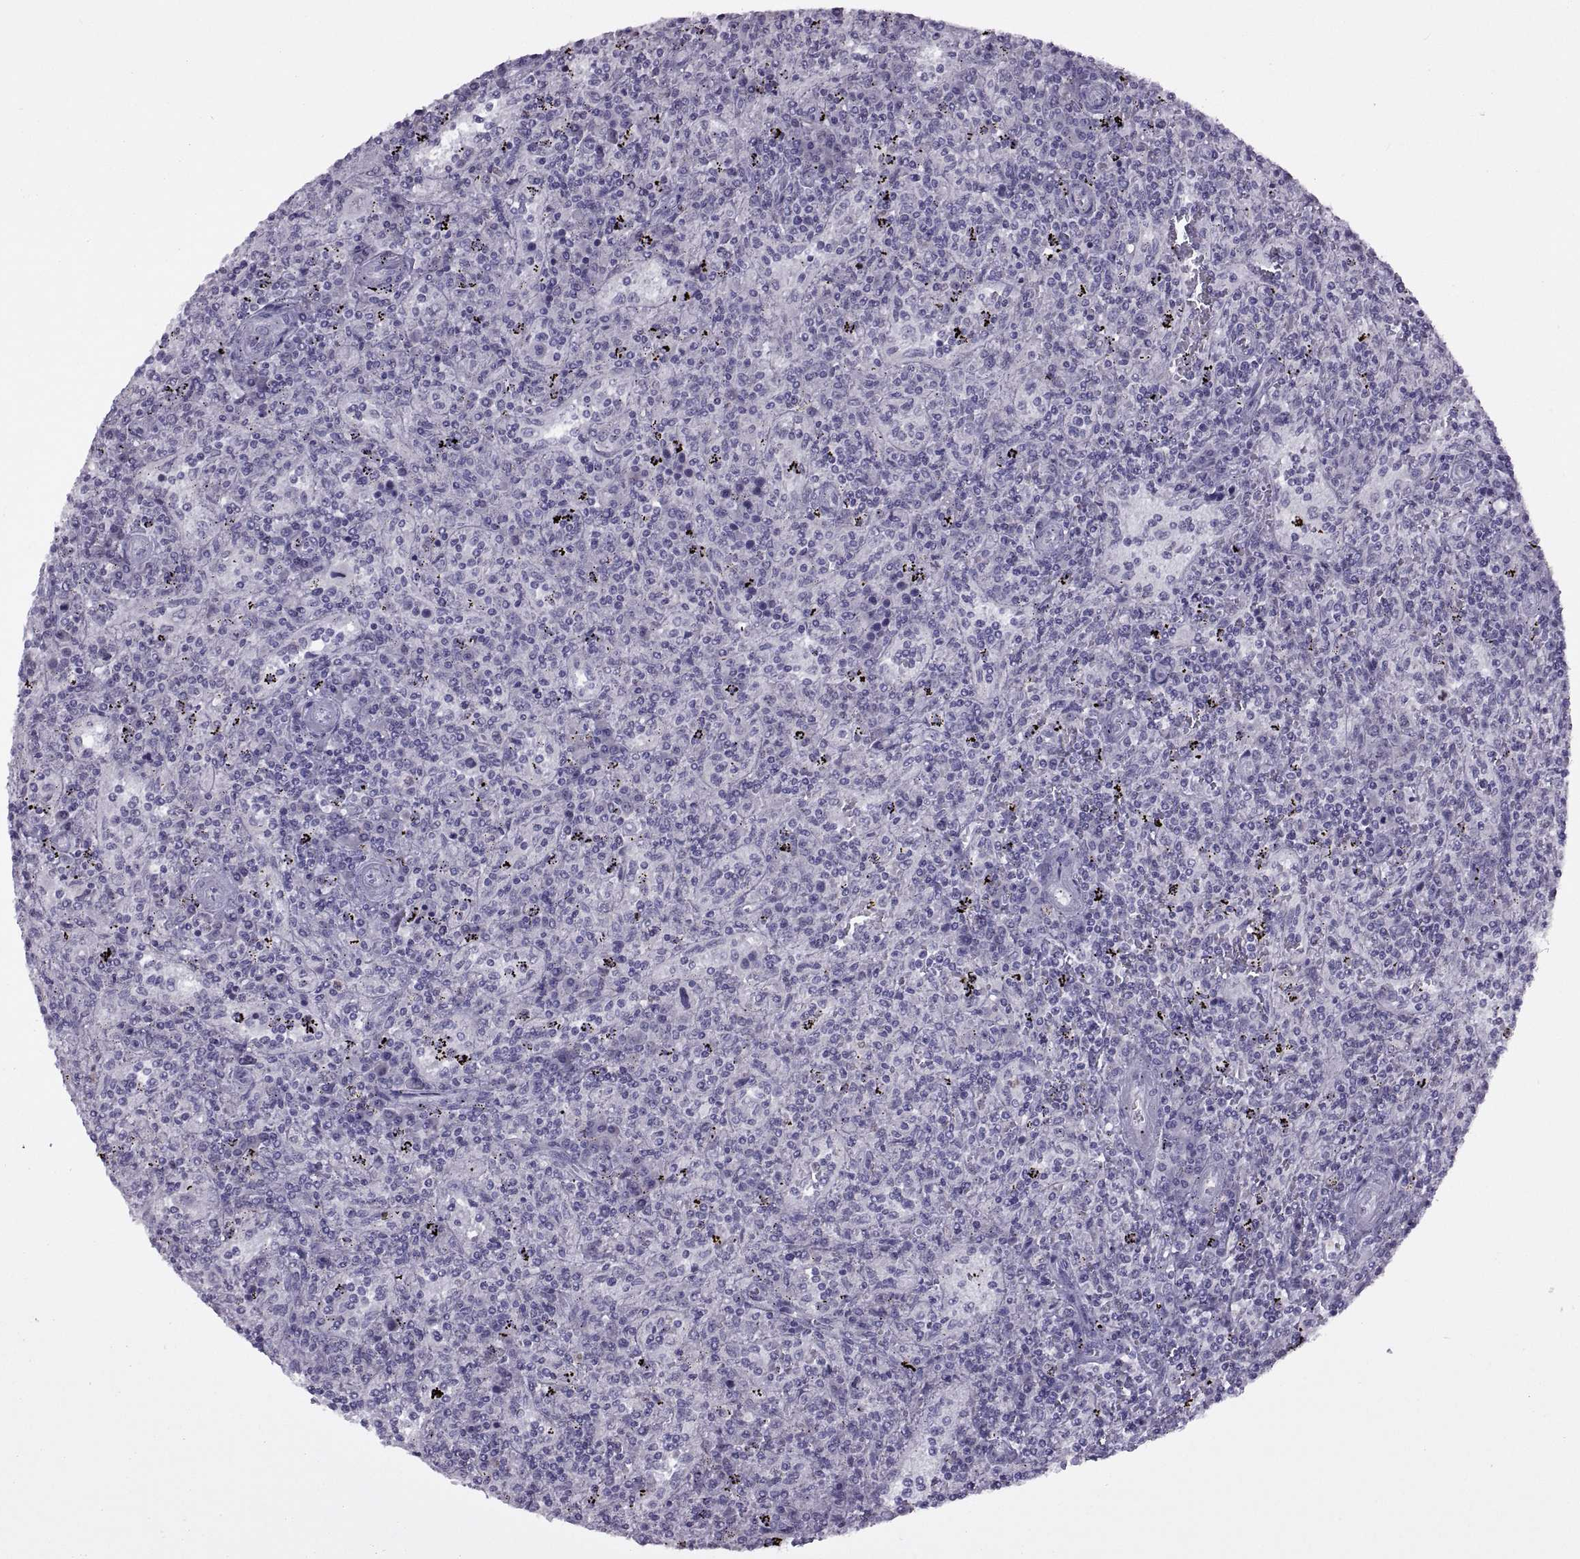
{"staining": {"intensity": "negative", "quantity": "none", "location": "none"}, "tissue": "lymphoma", "cell_type": "Tumor cells", "image_type": "cancer", "snomed": [{"axis": "morphology", "description": "Malignant lymphoma, non-Hodgkin's type, Low grade"}, {"axis": "topography", "description": "Spleen"}], "caption": "Tumor cells are negative for protein expression in human low-grade malignant lymphoma, non-Hodgkin's type. (DAB (3,3'-diaminobenzidine) IHC visualized using brightfield microscopy, high magnification).", "gene": "ASIC2", "patient": {"sex": "male", "age": 62}}